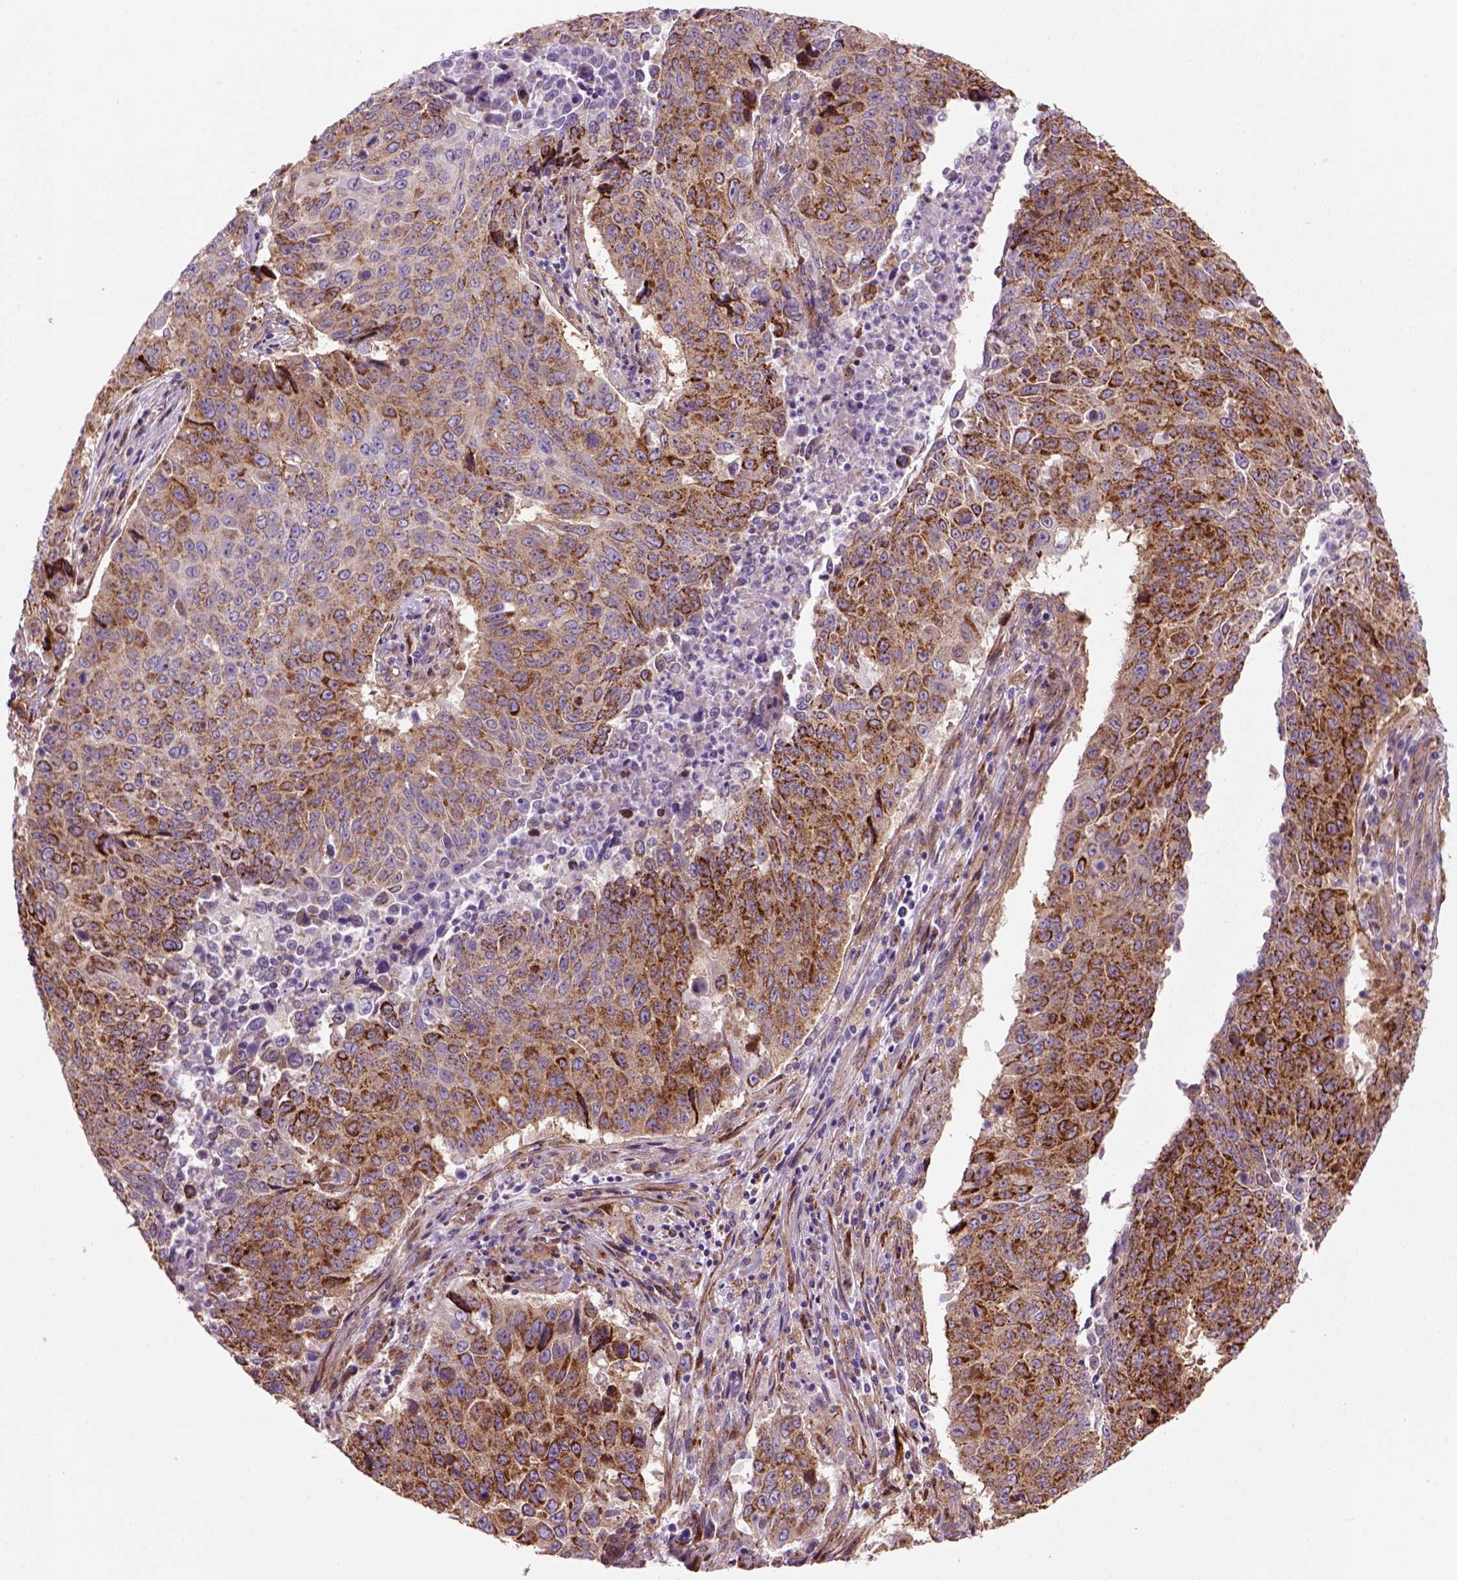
{"staining": {"intensity": "strong", "quantity": "25%-75%", "location": "cytoplasmic/membranous"}, "tissue": "lung cancer", "cell_type": "Tumor cells", "image_type": "cancer", "snomed": [{"axis": "morphology", "description": "Normal tissue, NOS"}, {"axis": "morphology", "description": "Squamous cell carcinoma, NOS"}, {"axis": "topography", "description": "Bronchus"}, {"axis": "topography", "description": "Lung"}], "caption": "Immunohistochemistry micrograph of neoplastic tissue: human lung squamous cell carcinoma stained using immunohistochemistry shows high levels of strong protein expression localized specifically in the cytoplasmic/membranous of tumor cells, appearing as a cytoplasmic/membranous brown color.", "gene": "MARCKS", "patient": {"sex": "male", "age": 64}}